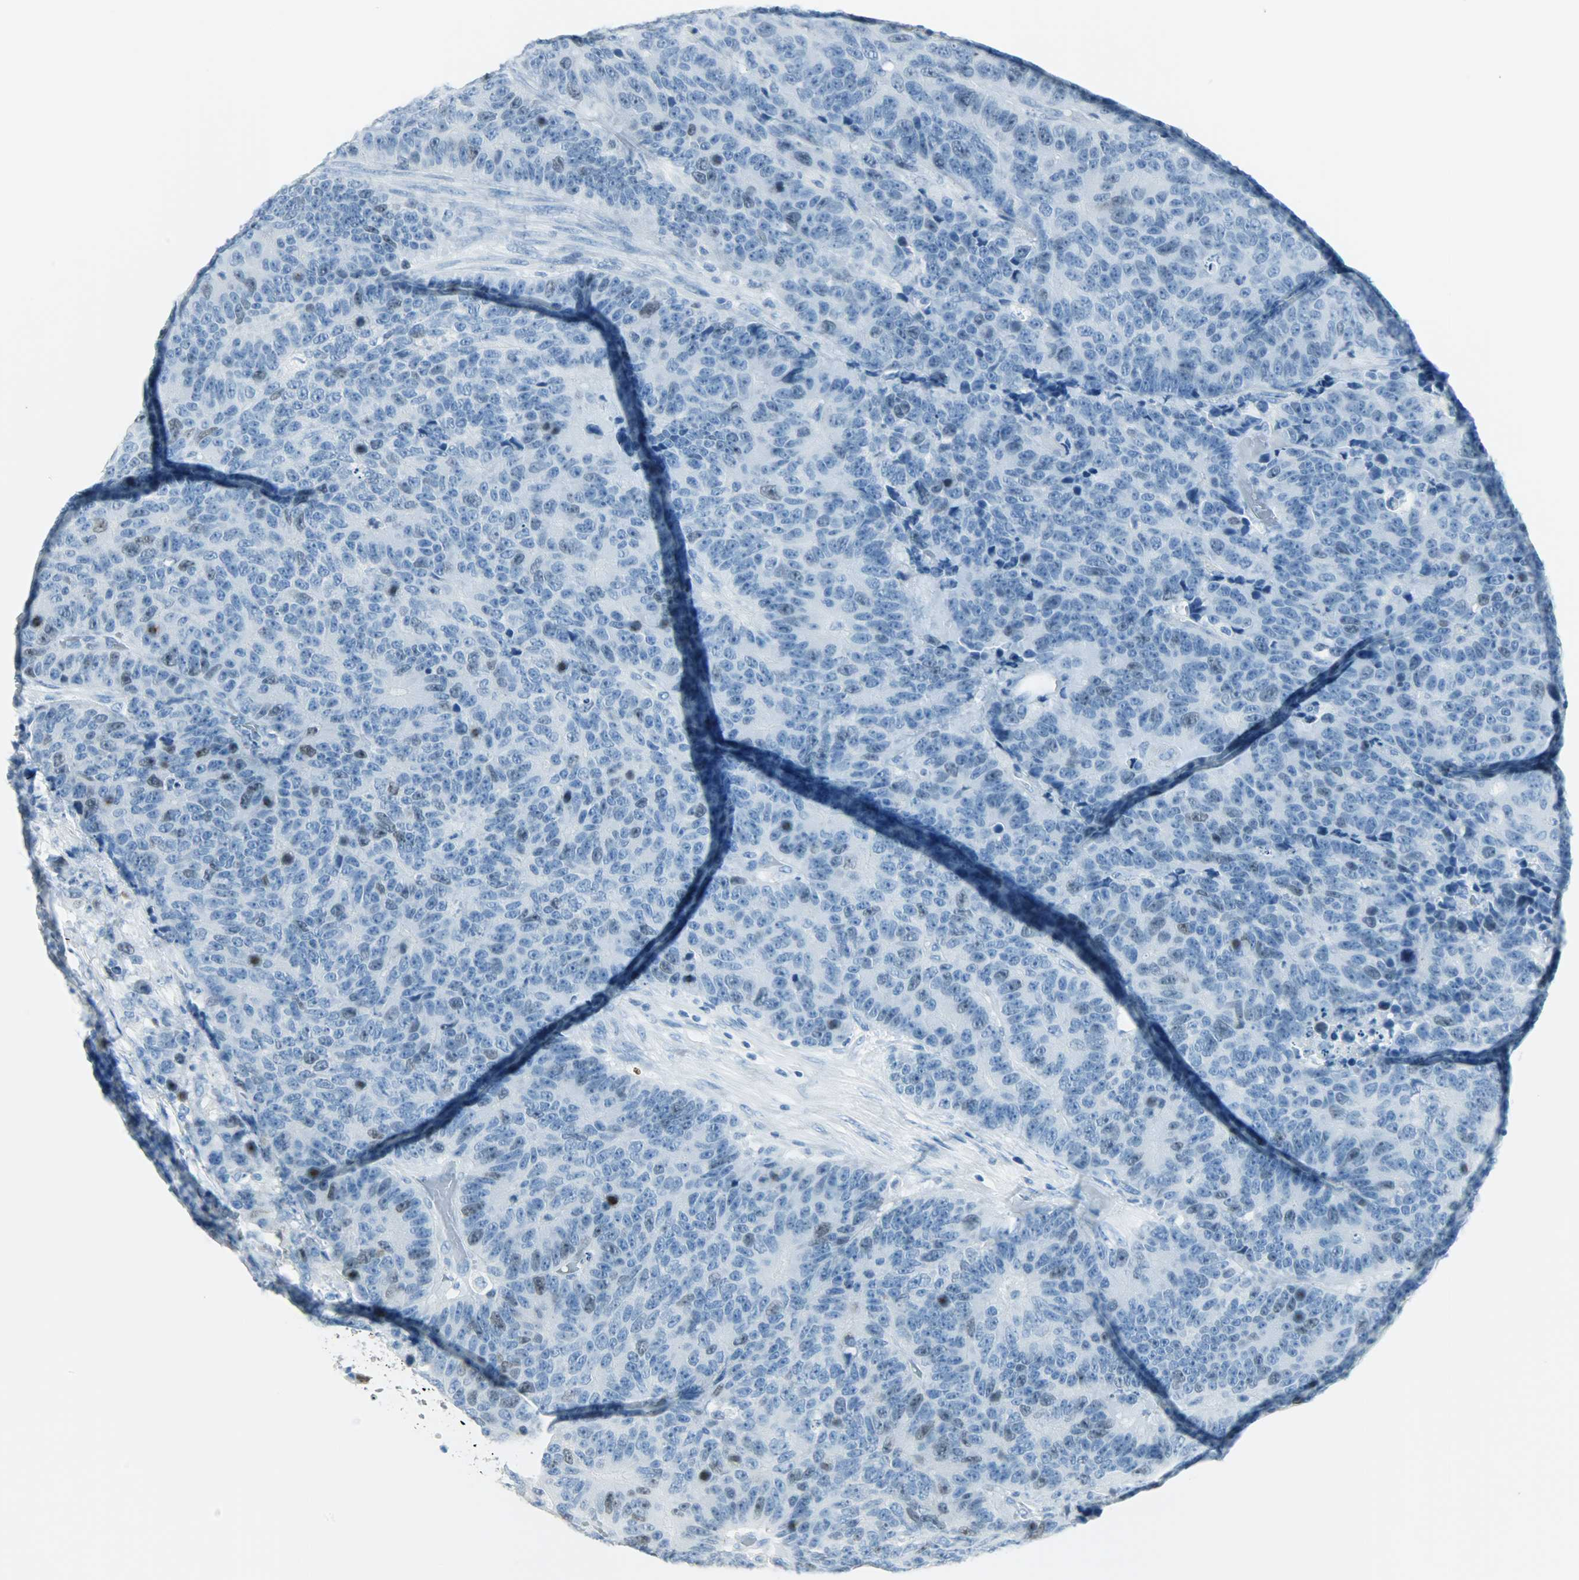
{"staining": {"intensity": "moderate", "quantity": "<25%", "location": "nuclear"}, "tissue": "colorectal cancer", "cell_type": "Tumor cells", "image_type": "cancer", "snomed": [{"axis": "morphology", "description": "Adenocarcinoma, NOS"}, {"axis": "topography", "description": "Colon"}], "caption": "Adenocarcinoma (colorectal) stained for a protein (brown) displays moderate nuclear positive positivity in approximately <25% of tumor cells.", "gene": "TPX2", "patient": {"sex": "female", "age": 86}}